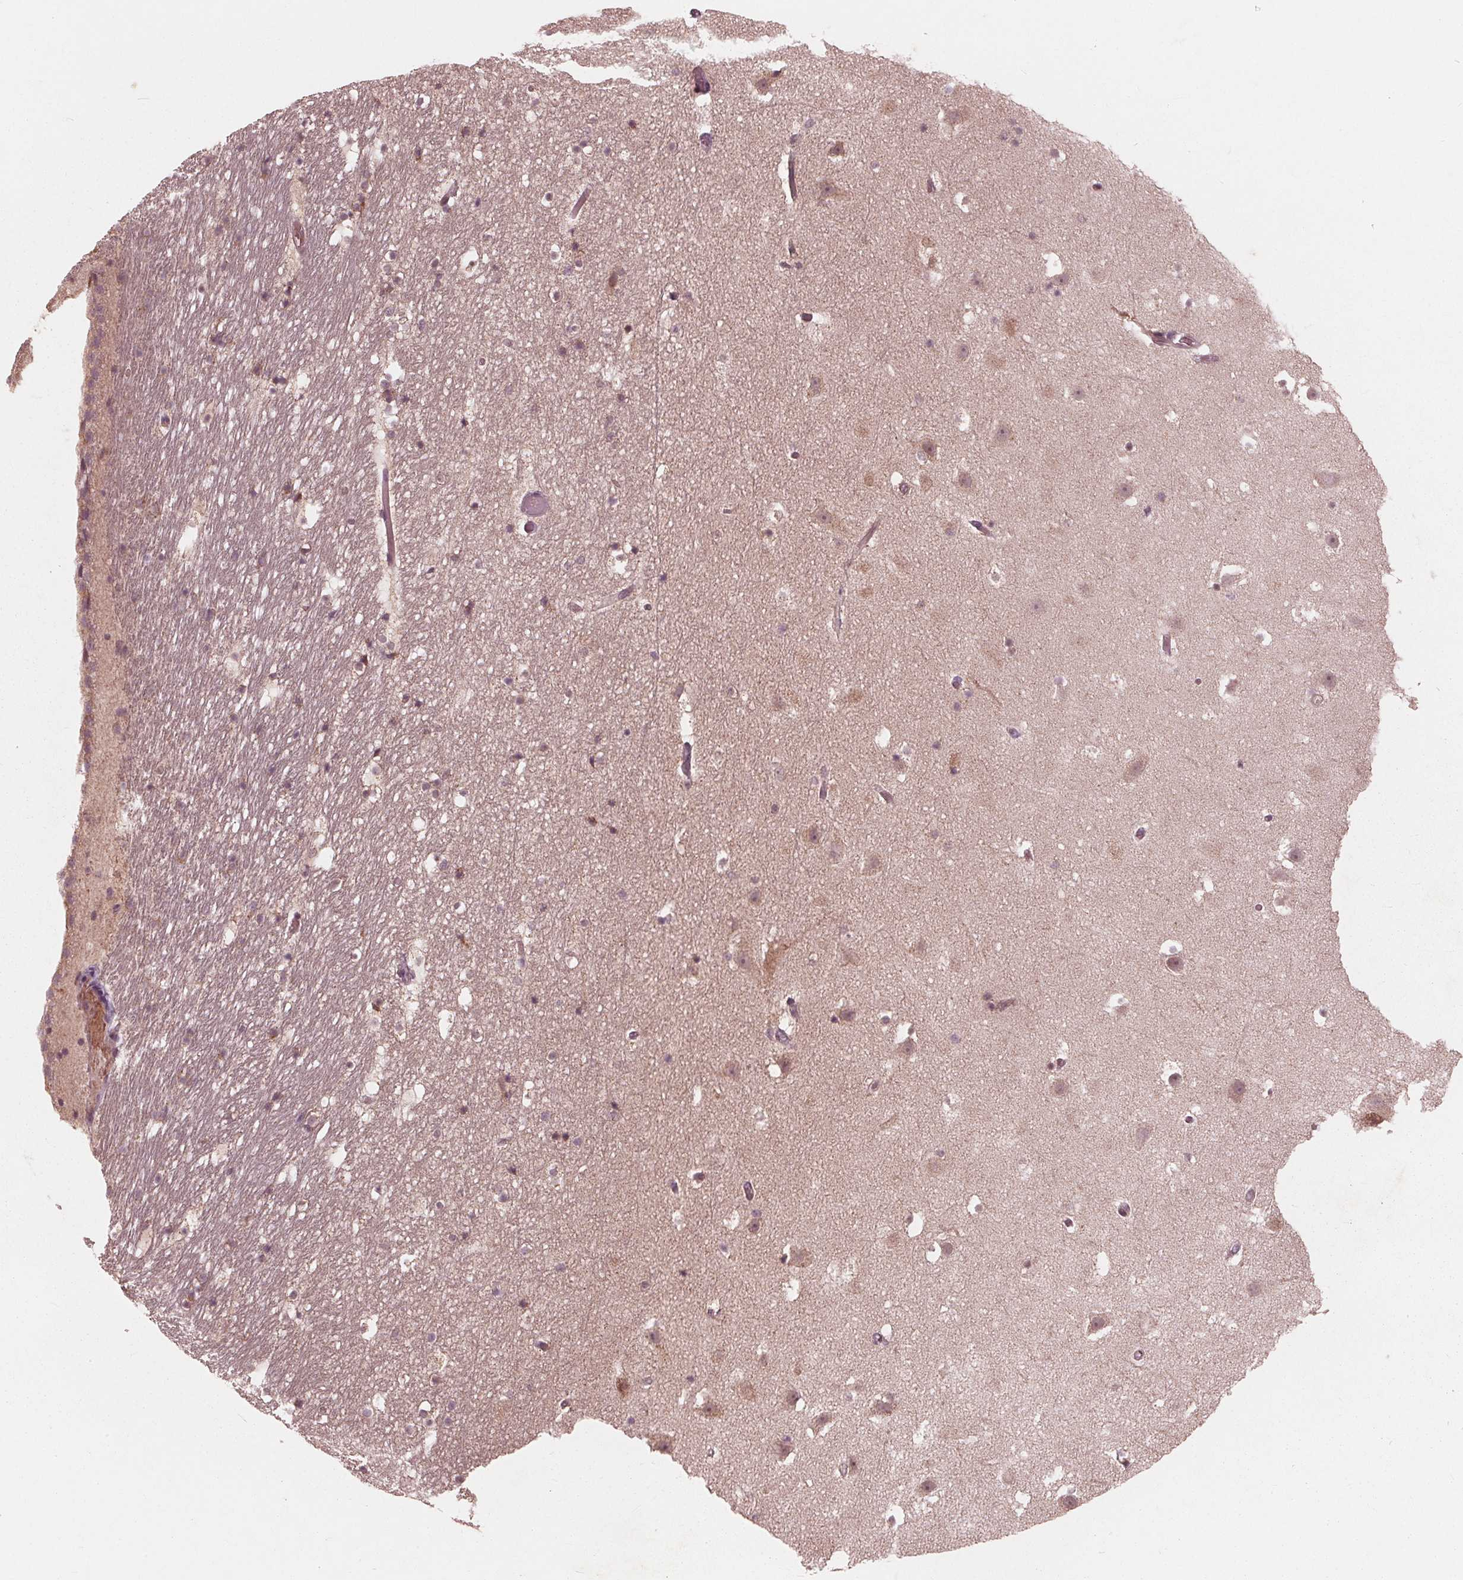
{"staining": {"intensity": "negative", "quantity": "none", "location": "none"}, "tissue": "hippocampus", "cell_type": "Glial cells", "image_type": "normal", "snomed": [{"axis": "morphology", "description": "Normal tissue, NOS"}, {"axis": "topography", "description": "Hippocampus"}], "caption": "This is an immunohistochemistry micrograph of normal hippocampus. There is no staining in glial cells.", "gene": "UBALD1", "patient": {"sex": "male", "age": 26}}